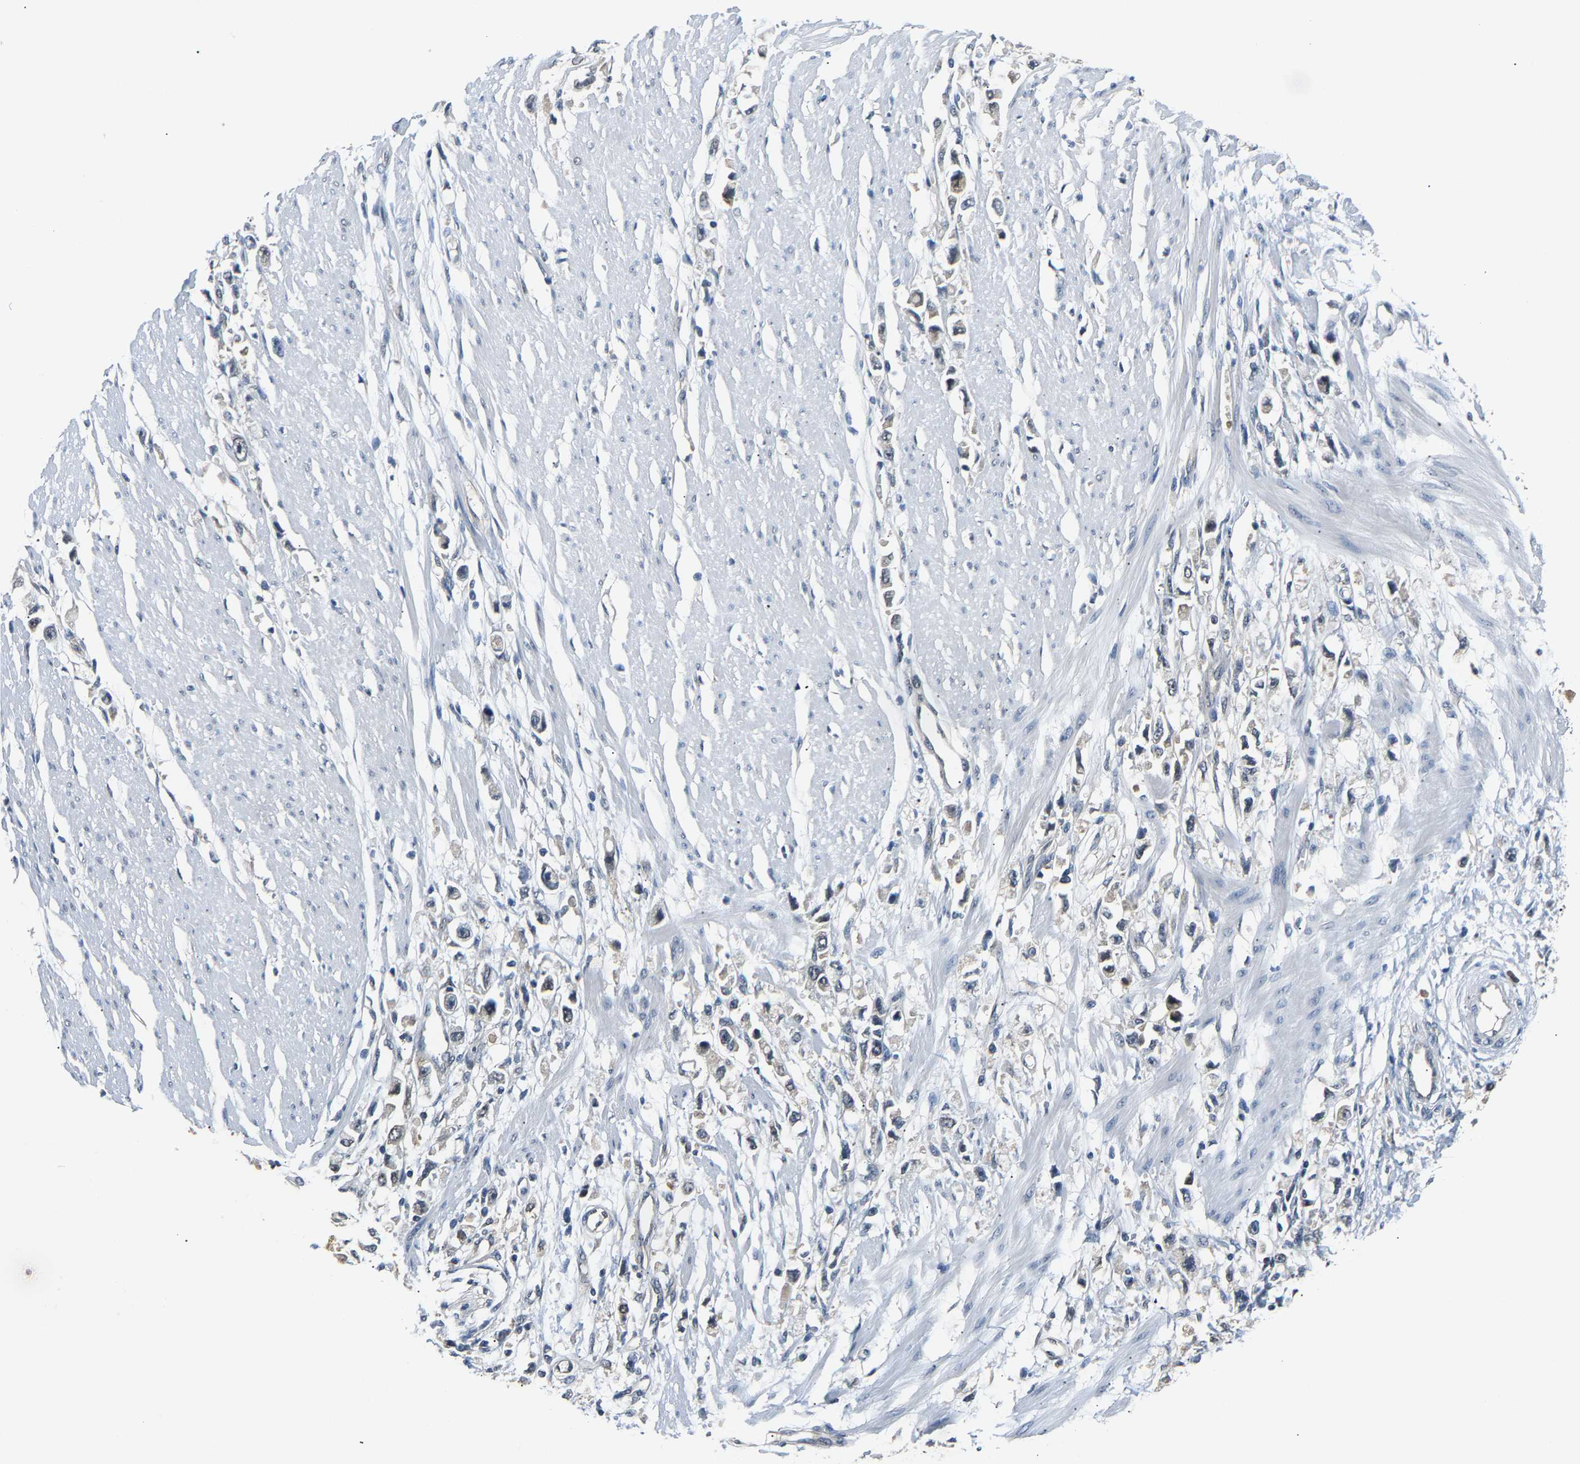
{"staining": {"intensity": "negative", "quantity": "none", "location": "none"}, "tissue": "stomach cancer", "cell_type": "Tumor cells", "image_type": "cancer", "snomed": [{"axis": "morphology", "description": "Adenocarcinoma, NOS"}, {"axis": "topography", "description": "Stomach"}], "caption": "A micrograph of human stomach cancer is negative for staining in tumor cells.", "gene": "ARHGEF12", "patient": {"sex": "female", "age": 59}}